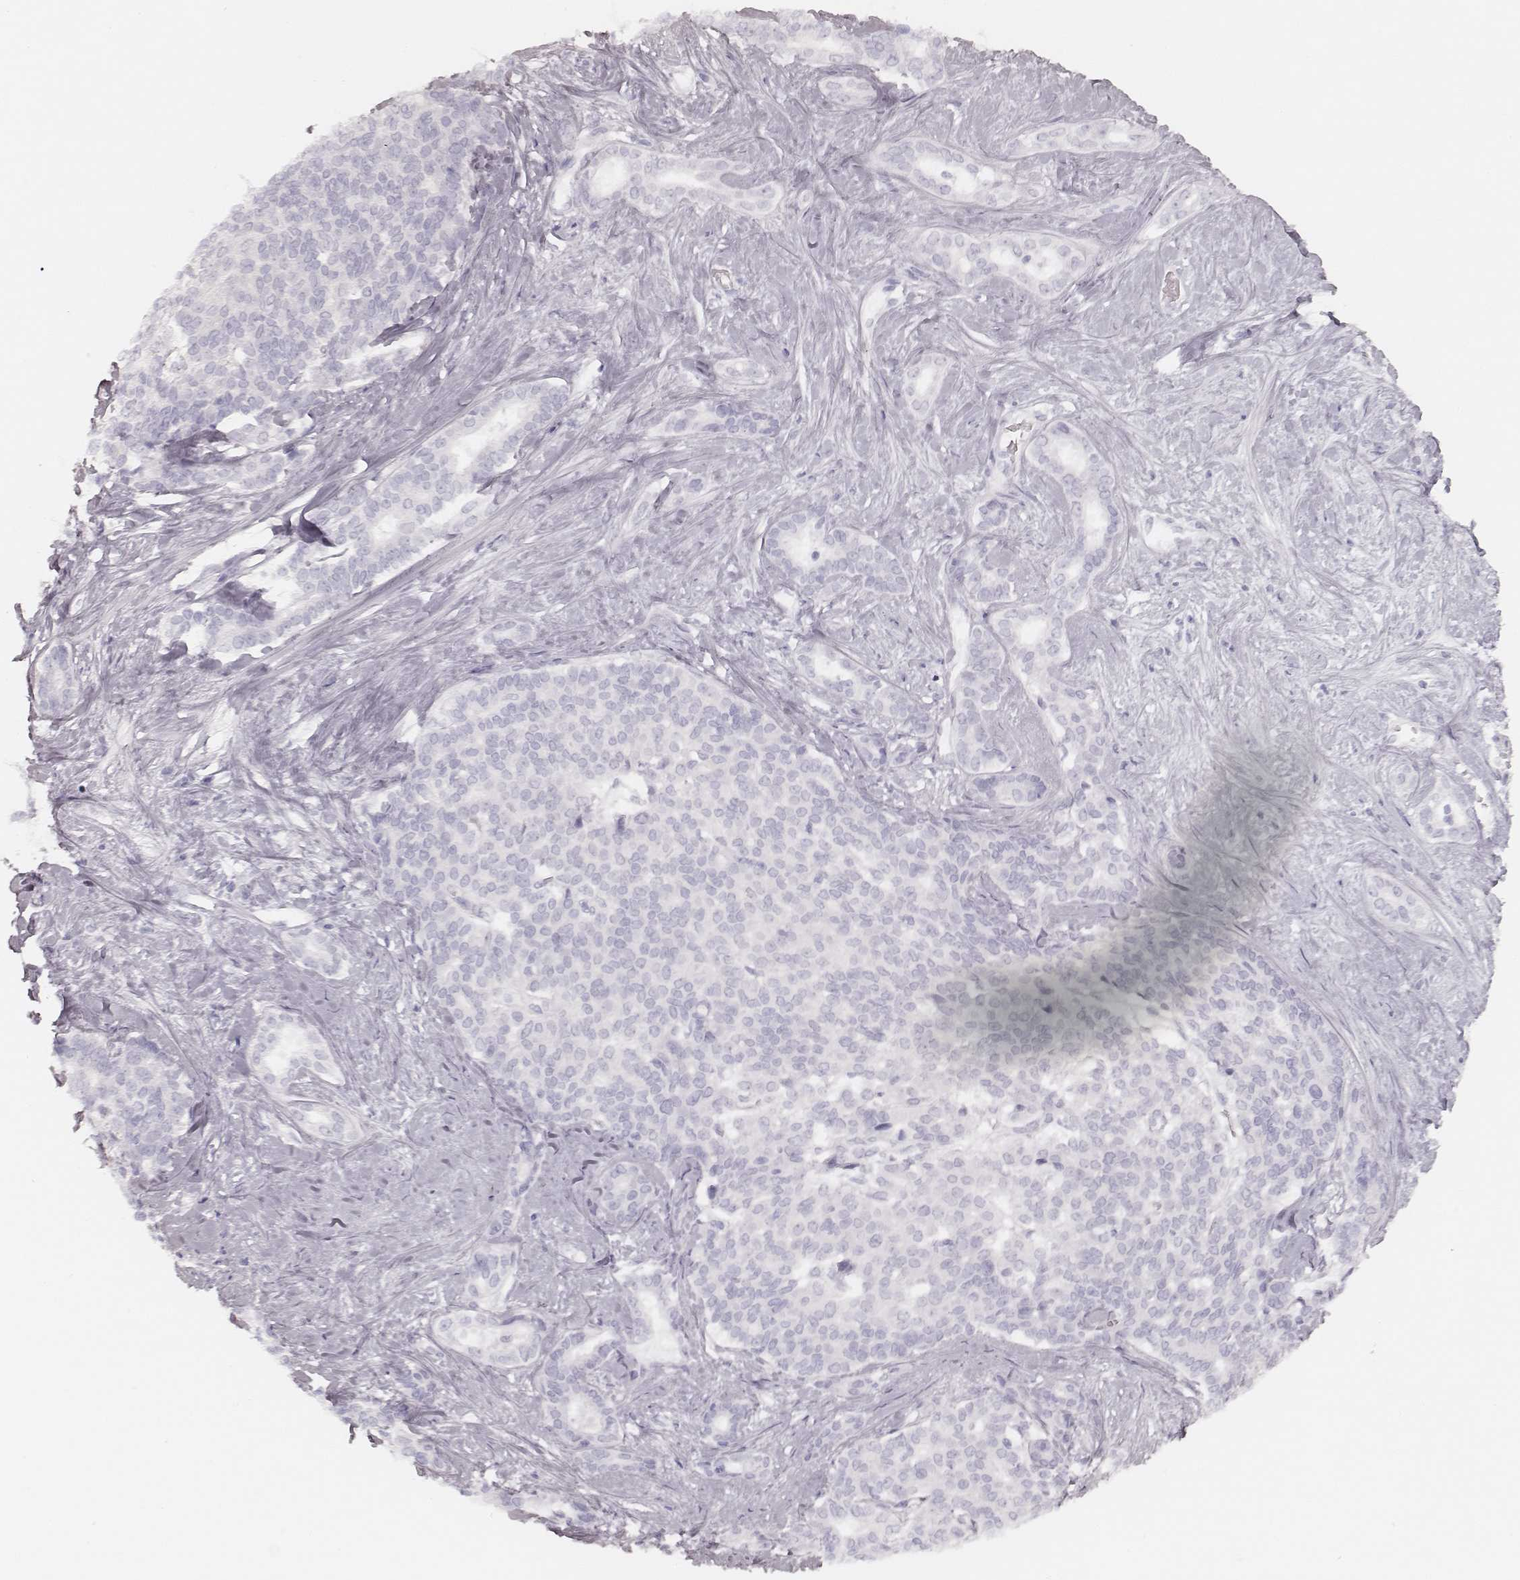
{"staining": {"intensity": "negative", "quantity": "none", "location": "none"}, "tissue": "liver cancer", "cell_type": "Tumor cells", "image_type": "cancer", "snomed": [{"axis": "morphology", "description": "Cholangiocarcinoma"}, {"axis": "topography", "description": "Liver"}], "caption": "DAB immunohistochemical staining of cholangiocarcinoma (liver) shows no significant positivity in tumor cells. The staining is performed using DAB brown chromogen with nuclei counter-stained in using hematoxylin.", "gene": "KRT34", "patient": {"sex": "female", "age": 47}}